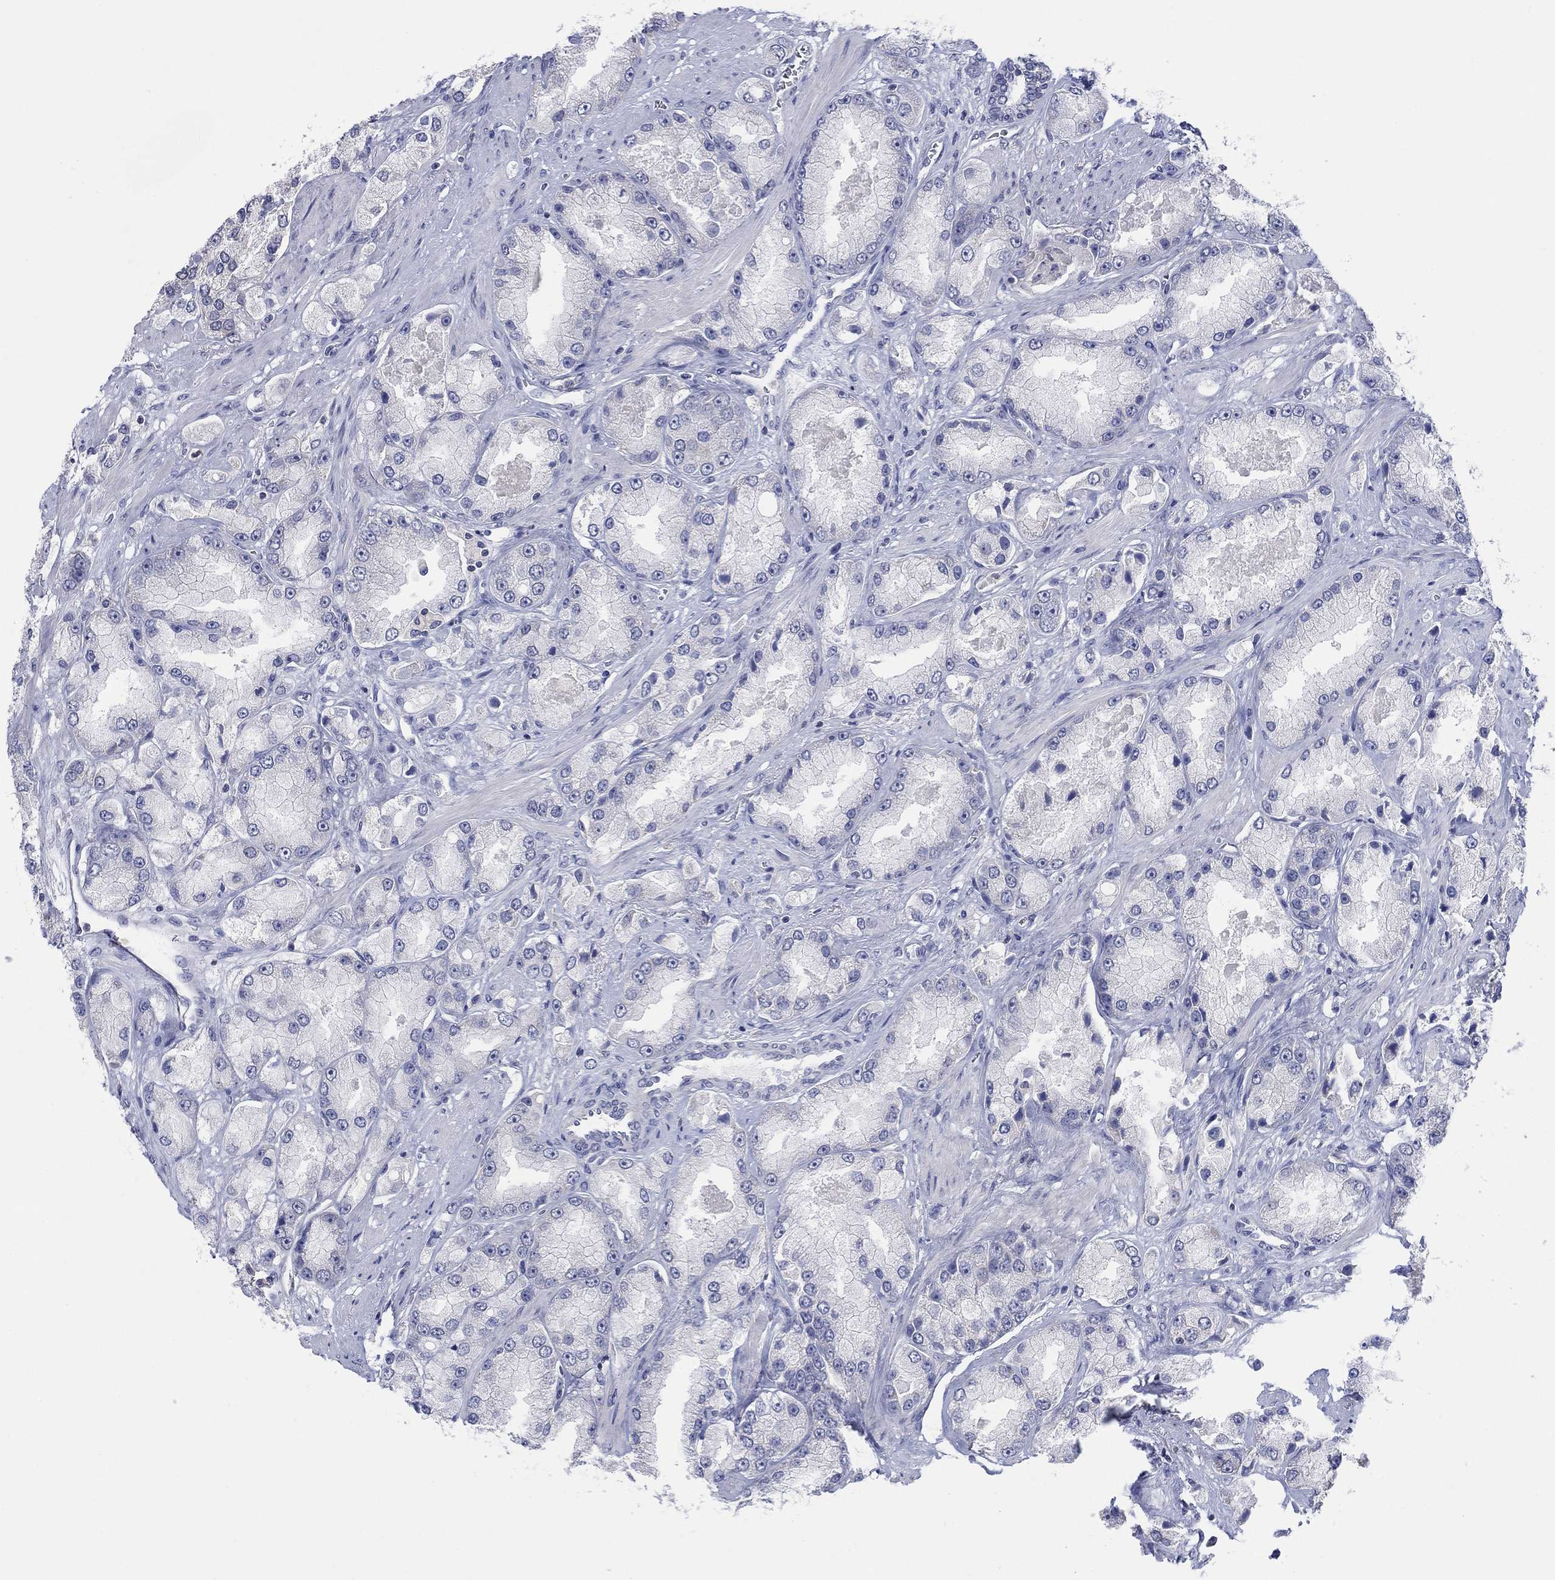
{"staining": {"intensity": "negative", "quantity": "none", "location": "none"}, "tissue": "prostate cancer", "cell_type": "Tumor cells", "image_type": "cancer", "snomed": [{"axis": "morphology", "description": "Adenocarcinoma, NOS"}, {"axis": "topography", "description": "Prostate and seminal vesicle, NOS"}, {"axis": "topography", "description": "Prostate"}], "caption": "The immunohistochemistry photomicrograph has no significant positivity in tumor cells of prostate adenocarcinoma tissue.", "gene": "FER1L6", "patient": {"sex": "male", "age": 64}}